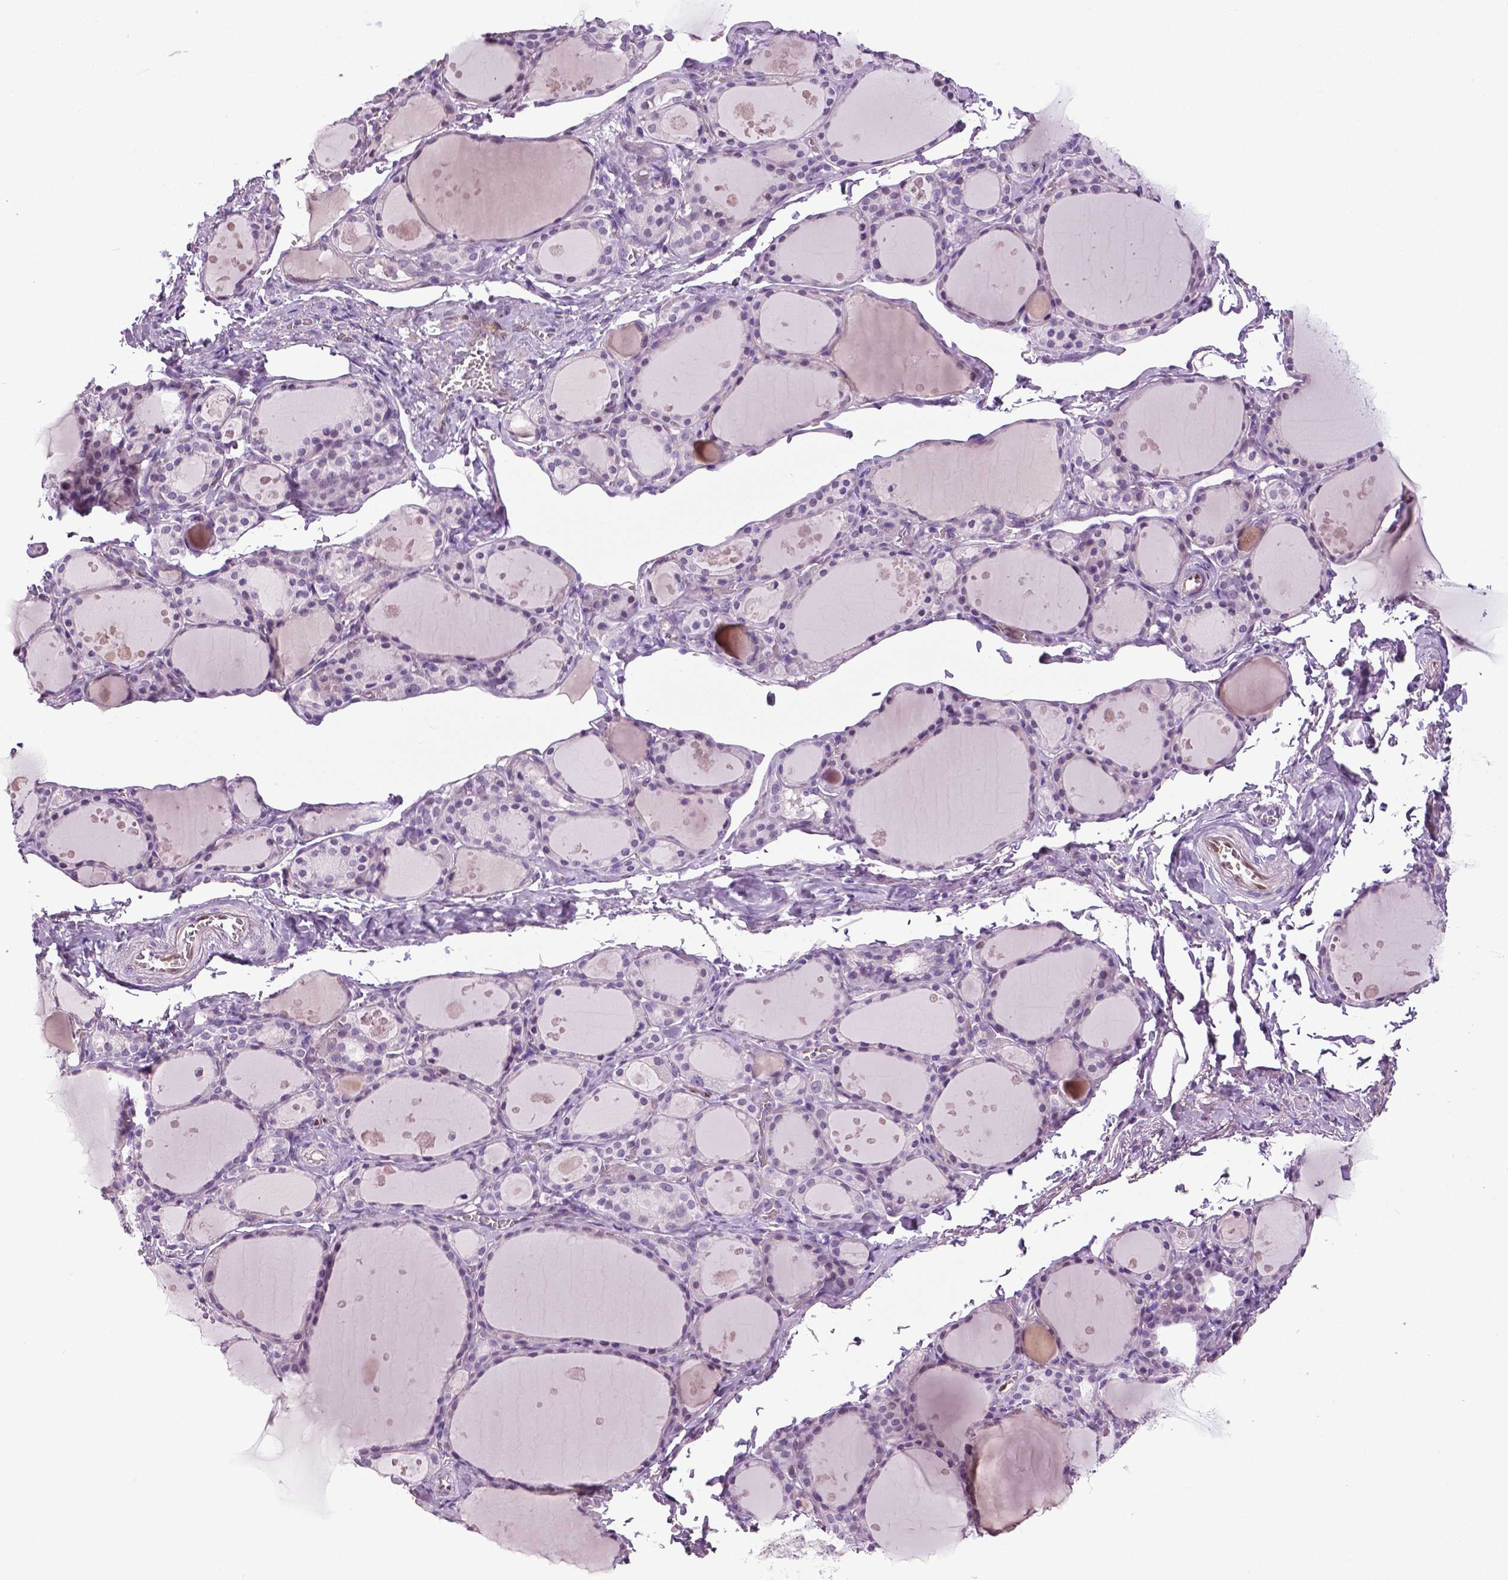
{"staining": {"intensity": "moderate", "quantity": "<25%", "location": "cytoplasmic/membranous"}, "tissue": "thyroid gland", "cell_type": "Glandular cells", "image_type": "normal", "snomed": [{"axis": "morphology", "description": "Normal tissue, NOS"}, {"axis": "topography", "description": "Thyroid gland"}], "caption": "Glandular cells reveal low levels of moderate cytoplasmic/membranous staining in about <25% of cells in normal human thyroid gland. (DAB (3,3'-diaminobenzidine) IHC, brown staining for protein, blue staining for nuclei).", "gene": "PTGER3", "patient": {"sex": "male", "age": 68}}